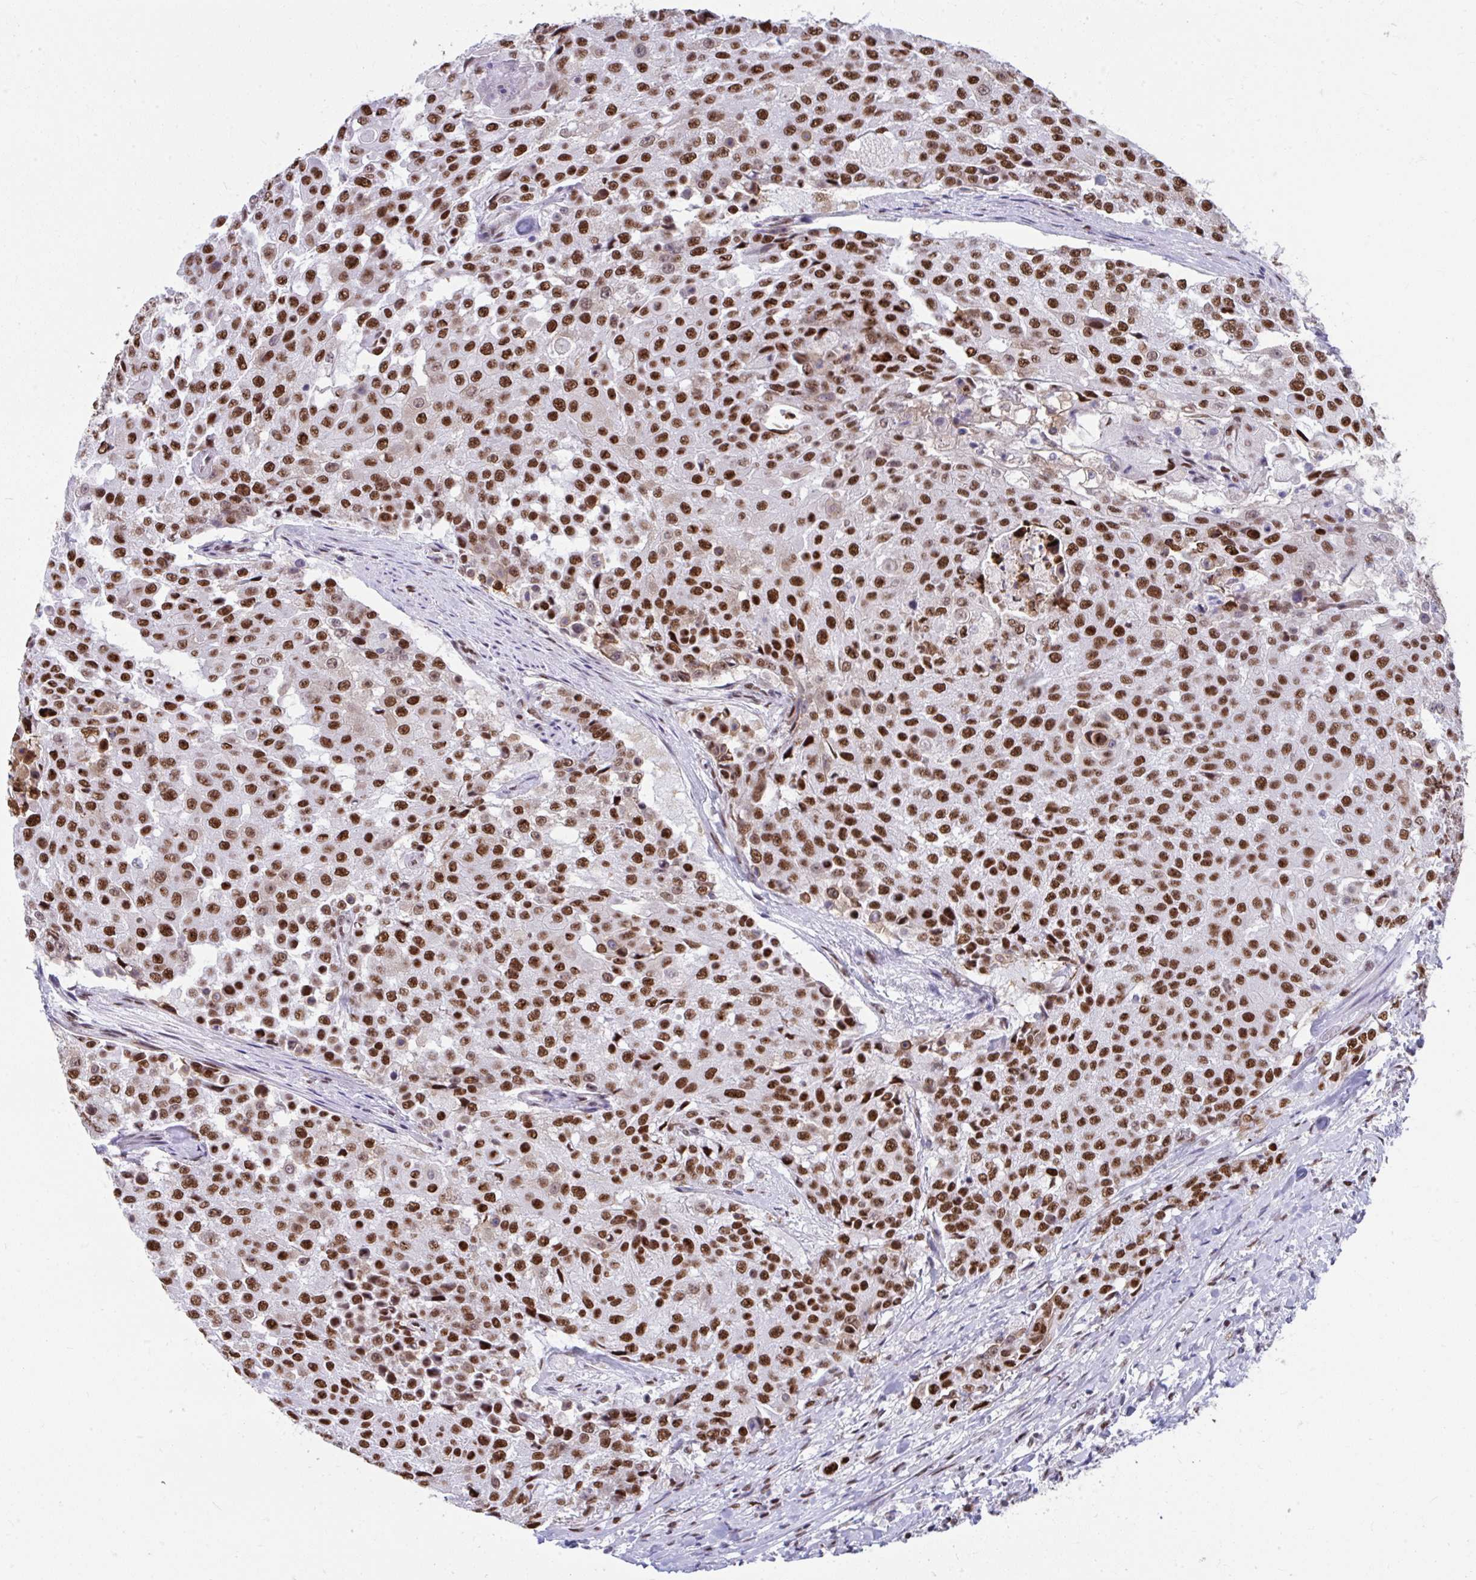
{"staining": {"intensity": "strong", "quantity": ">75%", "location": "nuclear"}, "tissue": "urothelial cancer", "cell_type": "Tumor cells", "image_type": "cancer", "snomed": [{"axis": "morphology", "description": "Urothelial carcinoma, High grade"}, {"axis": "topography", "description": "Urinary bladder"}], "caption": "DAB (3,3'-diaminobenzidine) immunohistochemical staining of human urothelial cancer exhibits strong nuclear protein positivity in about >75% of tumor cells.", "gene": "SLC35C2", "patient": {"sex": "female", "age": 63}}